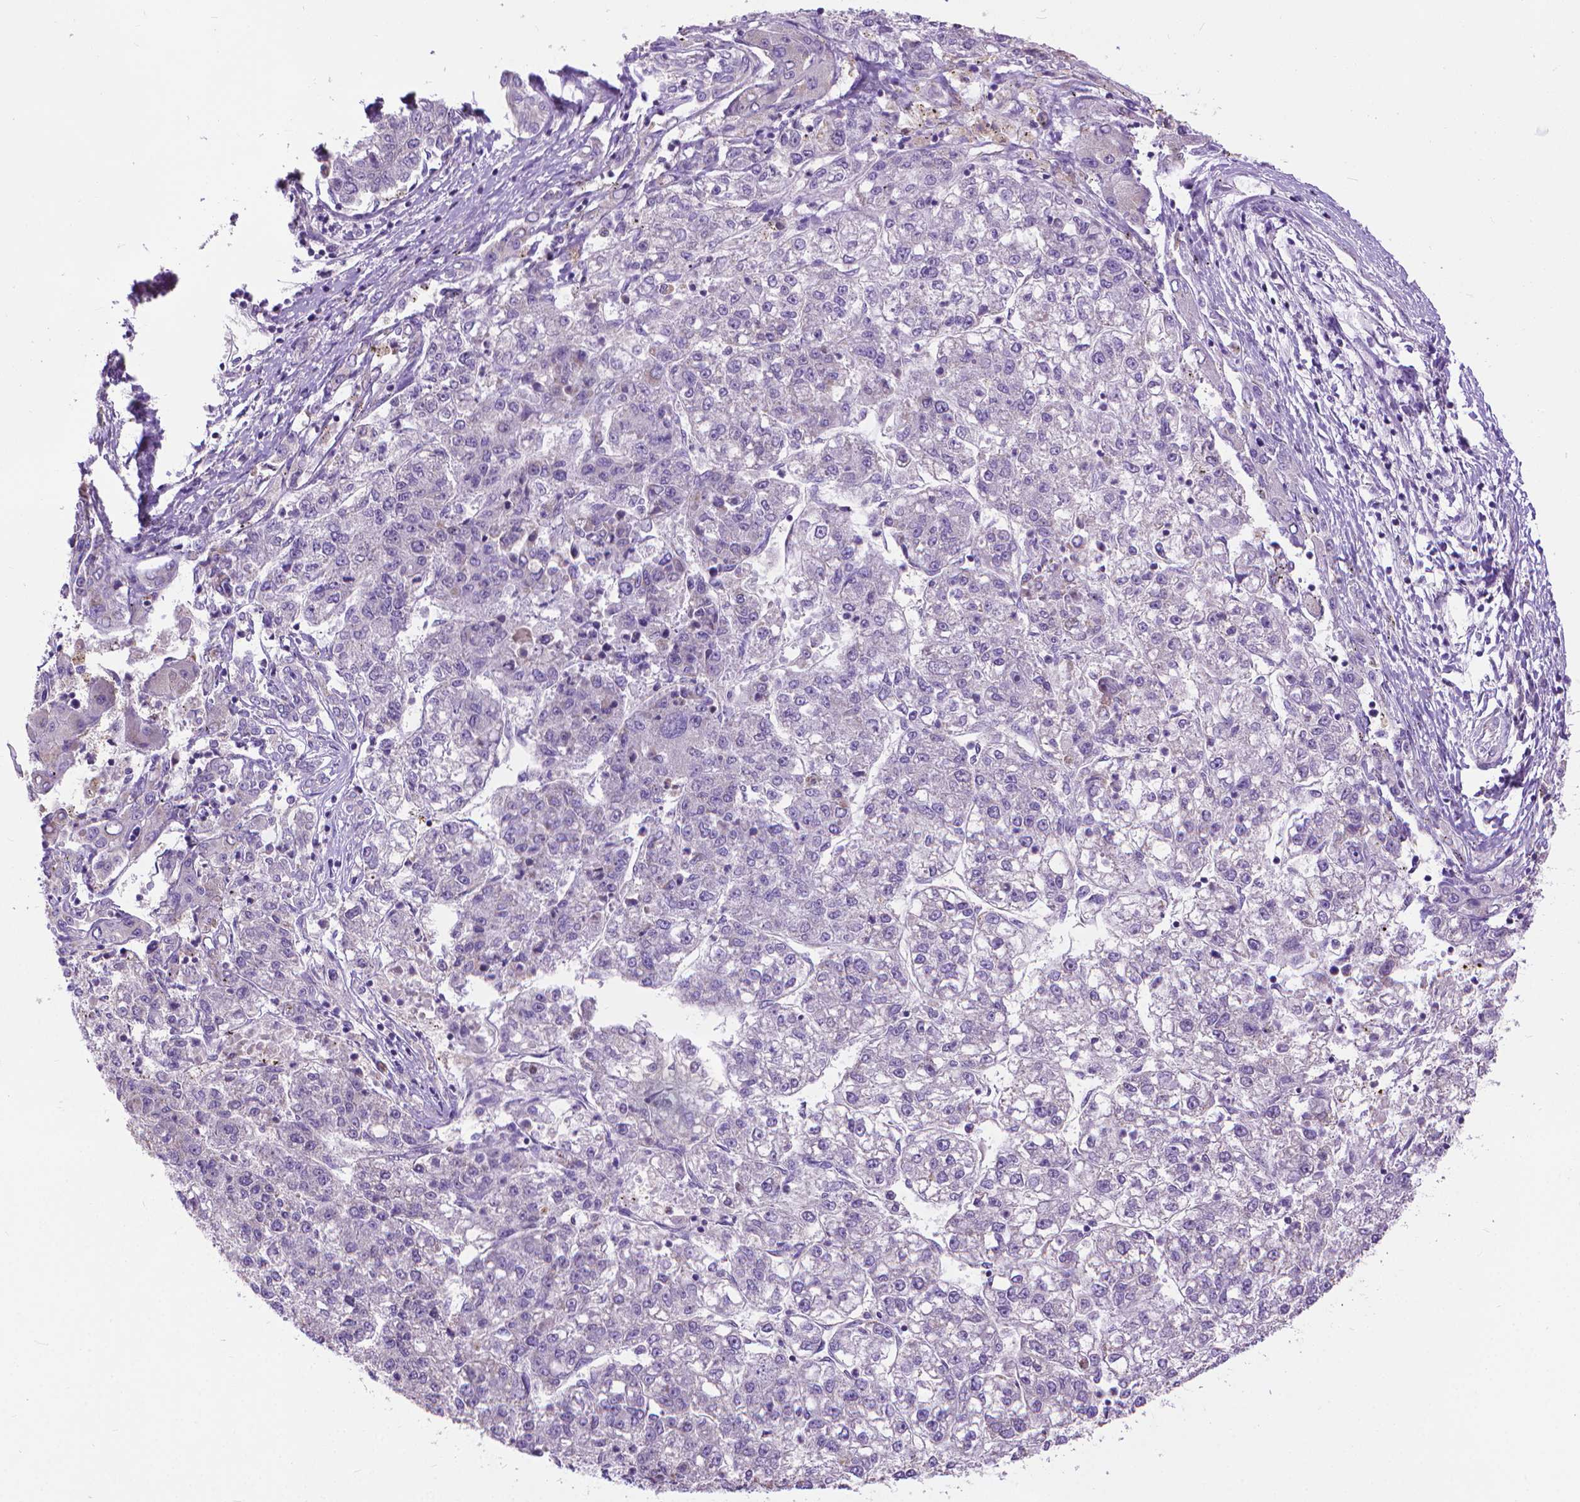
{"staining": {"intensity": "negative", "quantity": "none", "location": "none"}, "tissue": "liver cancer", "cell_type": "Tumor cells", "image_type": "cancer", "snomed": [{"axis": "morphology", "description": "Carcinoma, Hepatocellular, NOS"}, {"axis": "topography", "description": "Liver"}], "caption": "Tumor cells are negative for protein expression in human hepatocellular carcinoma (liver). (IHC, brightfield microscopy, high magnification).", "gene": "SYN1", "patient": {"sex": "male", "age": 56}}